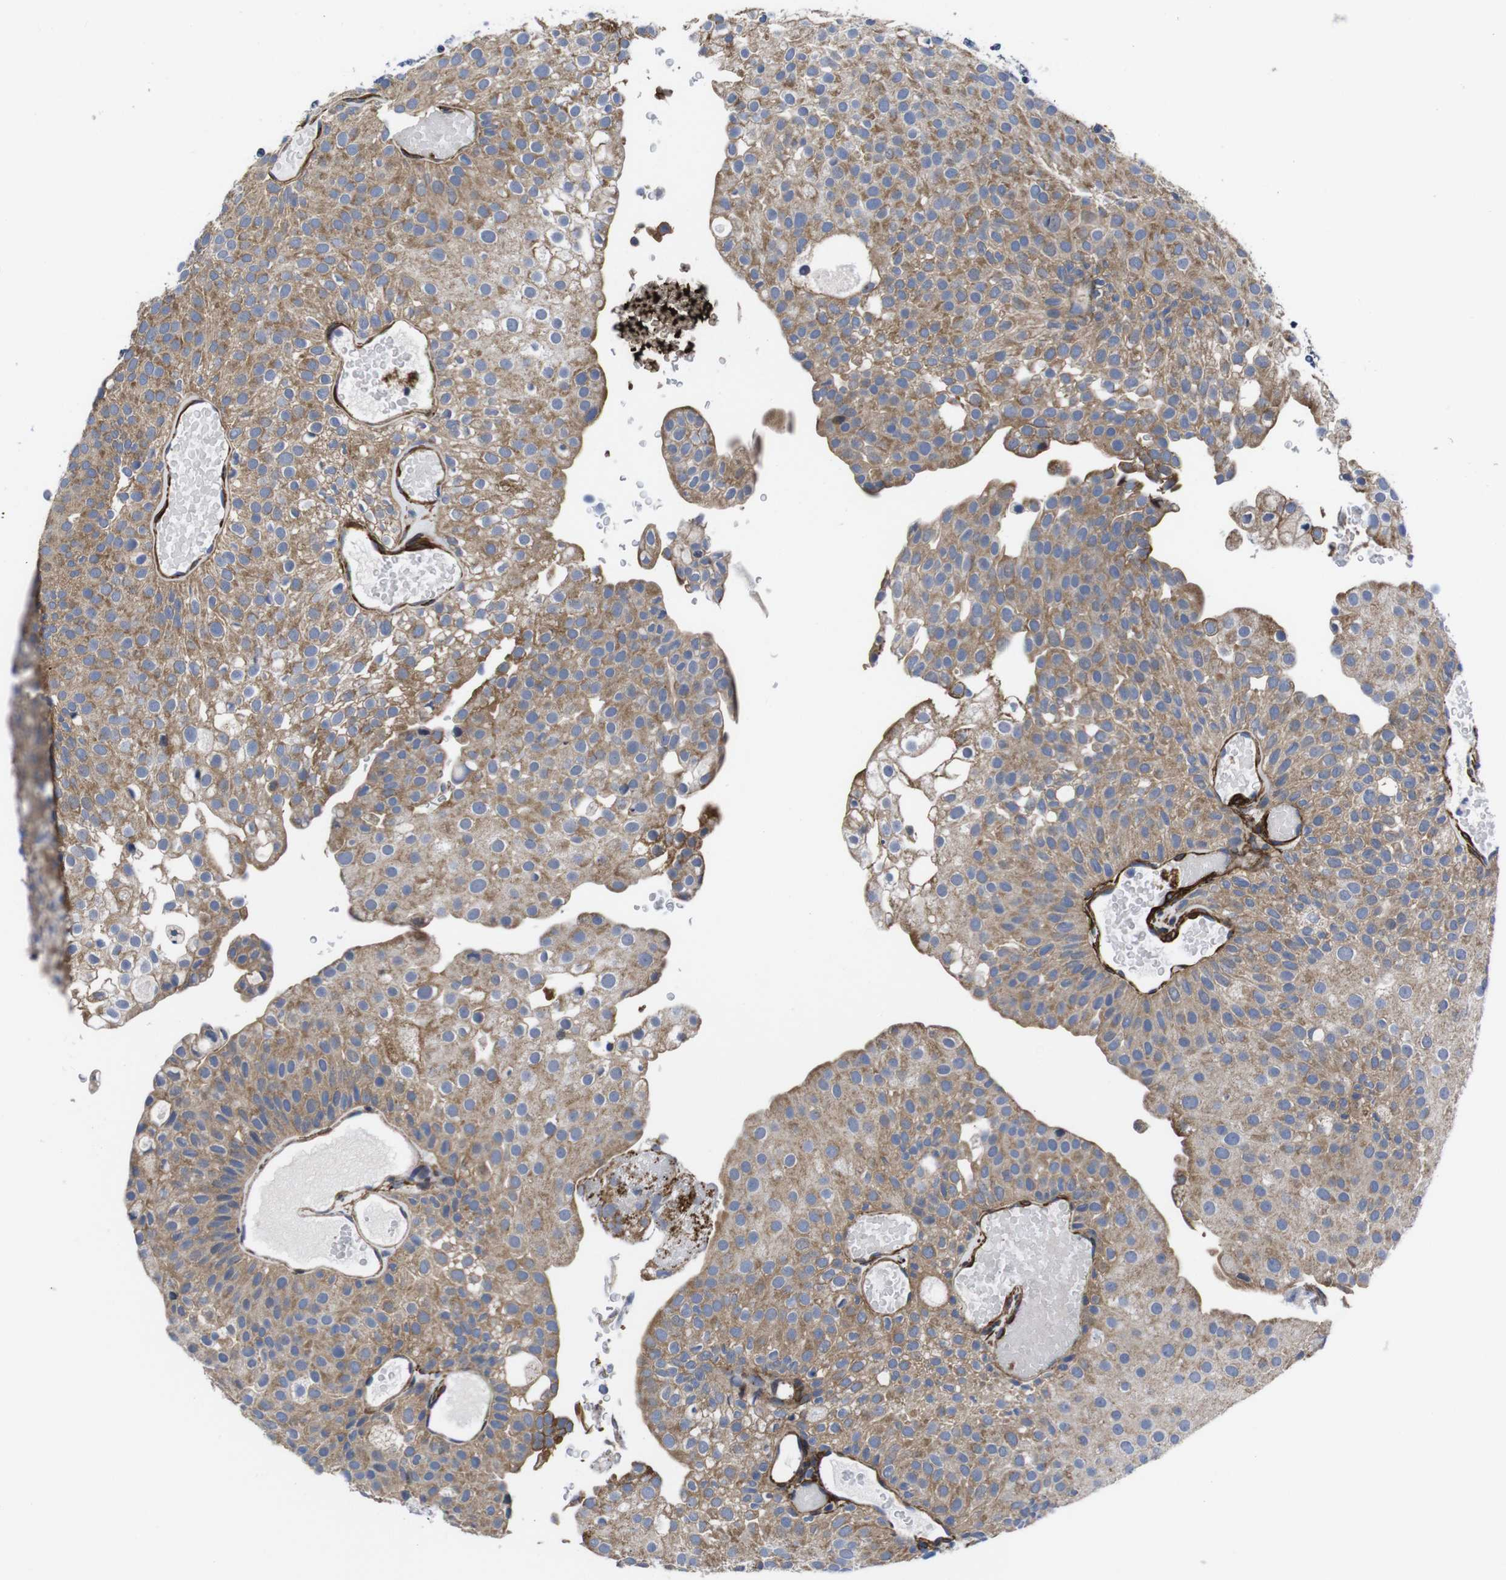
{"staining": {"intensity": "moderate", "quantity": ">75%", "location": "cytoplasmic/membranous"}, "tissue": "urothelial cancer", "cell_type": "Tumor cells", "image_type": "cancer", "snomed": [{"axis": "morphology", "description": "Urothelial carcinoma, Low grade"}, {"axis": "topography", "description": "Urinary bladder"}], "caption": "Moderate cytoplasmic/membranous protein staining is seen in about >75% of tumor cells in urothelial cancer.", "gene": "WNT10A", "patient": {"sex": "male", "age": 78}}